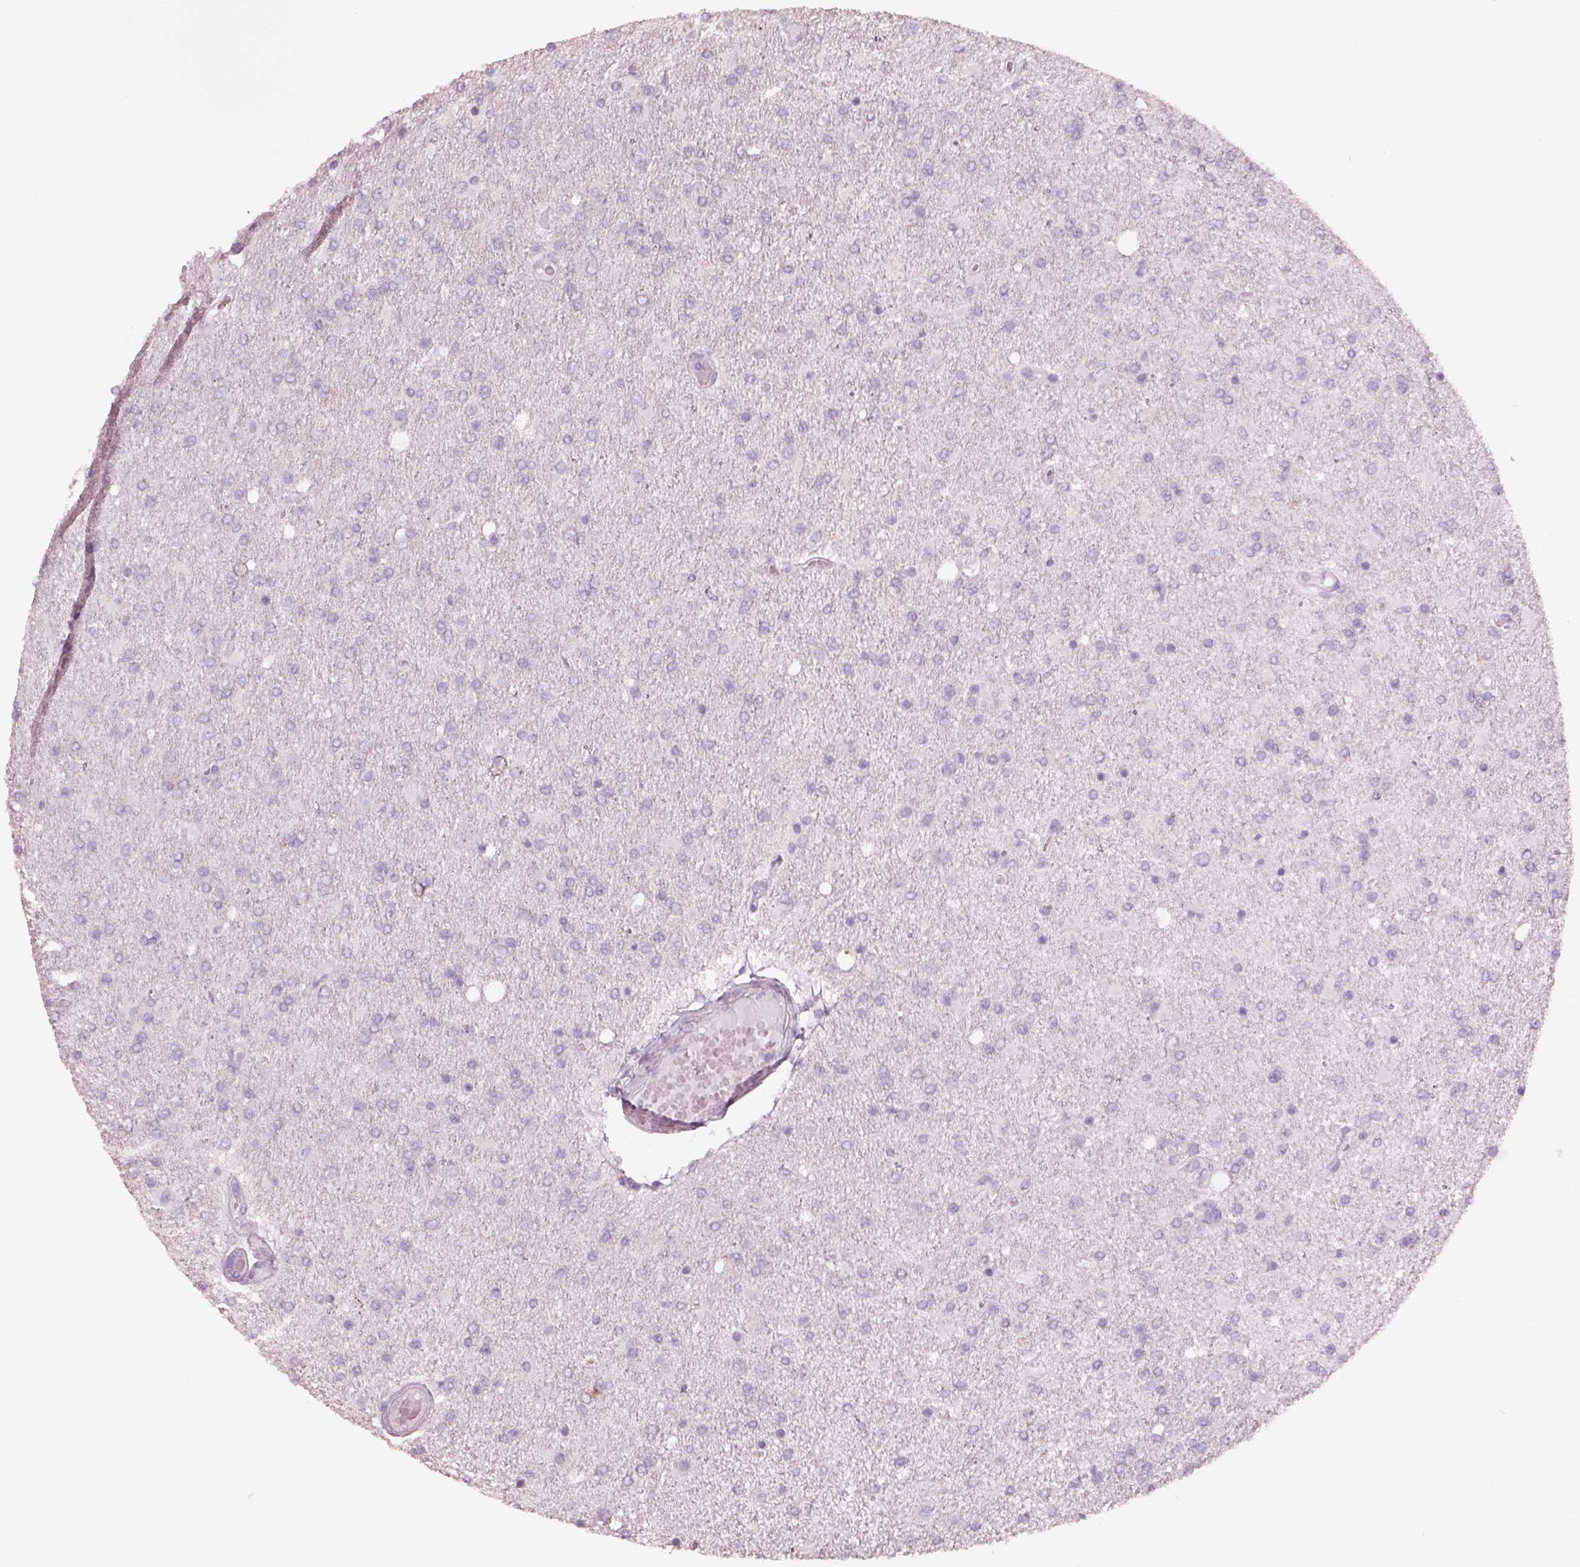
{"staining": {"intensity": "negative", "quantity": "none", "location": "none"}, "tissue": "glioma", "cell_type": "Tumor cells", "image_type": "cancer", "snomed": [{"axis": "morphology", "description": "Glioma, malignant, High grade"}, {"axis": "topography", "description": "Cerebral cortex"}], "caption": "Immunohistochemistry (IHC) image of neoplastic tissue: malignant high-grade glioma stained with DAB (3,3'-diaminobenzidine) exhibits no significant protein positivity in tumor cells.", "gene": "PNOC", "patient": {"sex": "male", "age": 70}}